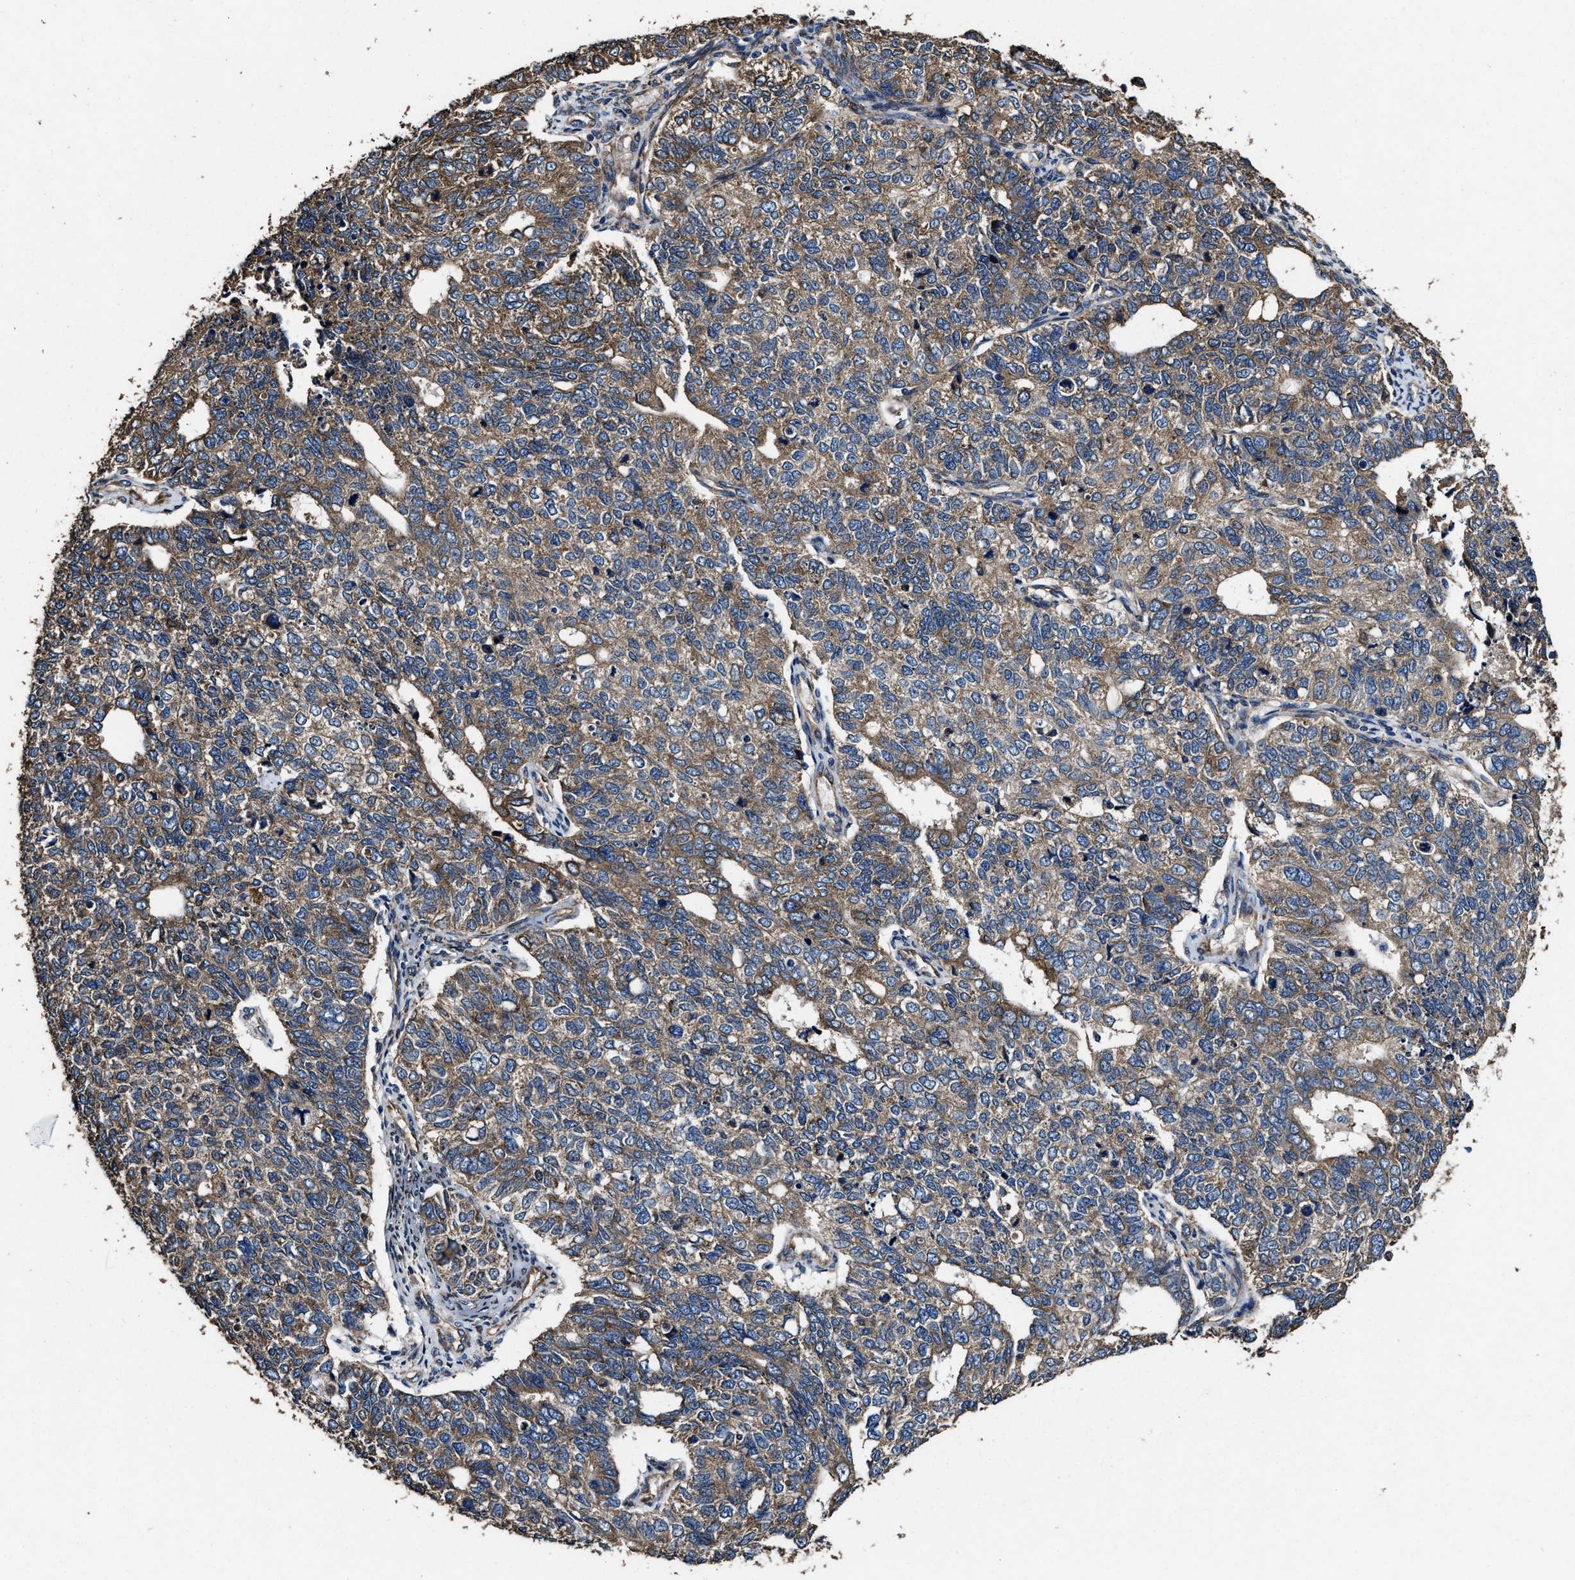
{"staining": {"intensity": "moderate", "quantity": ">75%", "location": "cytoplasmic/membranous"}, "tissue": "cervical cancer", "cell_type": "Tumor cells", "image_type": "cancer", "snomed": [{"axis": "morphology", "description": "Squamous cell carcinoma, NOS"}, {"axis": "topography", "description": "Cervix"}], "caption": "This photomicrograph exhibits IHC staining of cervical cancer (squamous cell carcinoma), with medium moderate cytoplasmic/membranous expression in about >75% of tumor cells.", "gene": "IDNK", "patient": {"sex": "female", "age": 63}}